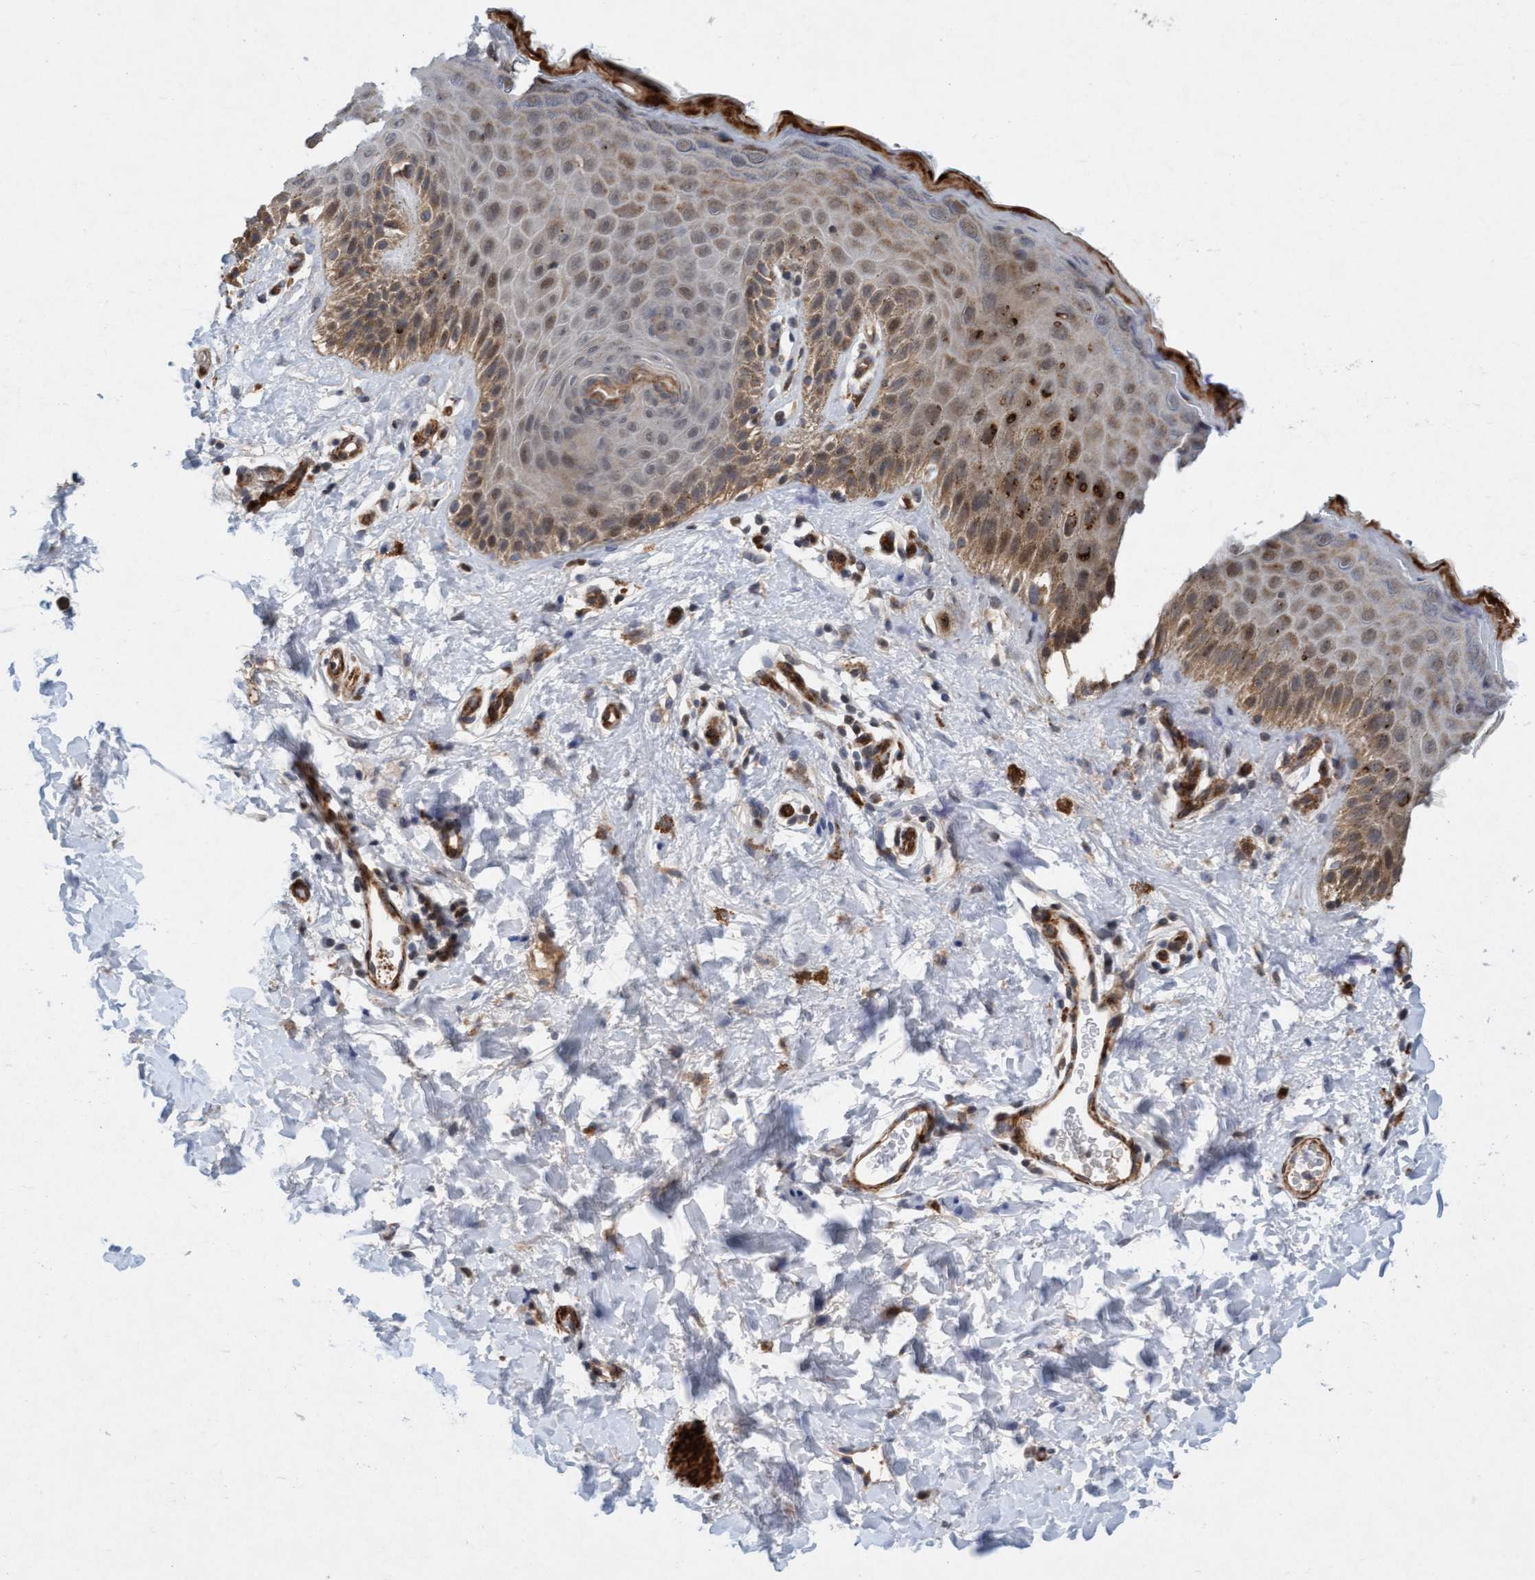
{"staining": {"intensity": "moderate", "quantity": ">75%", "location": "cytoplasmic/membranous"}, "tissue": "skin", "cell_type": "Epidermal cells", "image_type": "normal", "snomed": [{"axis": "morphology", "description": "Normal tissue, NOS"}, {"axis": "topography", "description": "Anal"}], "caption": "Approximately >75% of epidermal cells in unremarkable human skin display moderate cytoplasmic/membranous protein staining as visualized by brown immunohistochemical staining.", "gene": "TMEM70", "patient": {"sex": "male", "age": 44}}